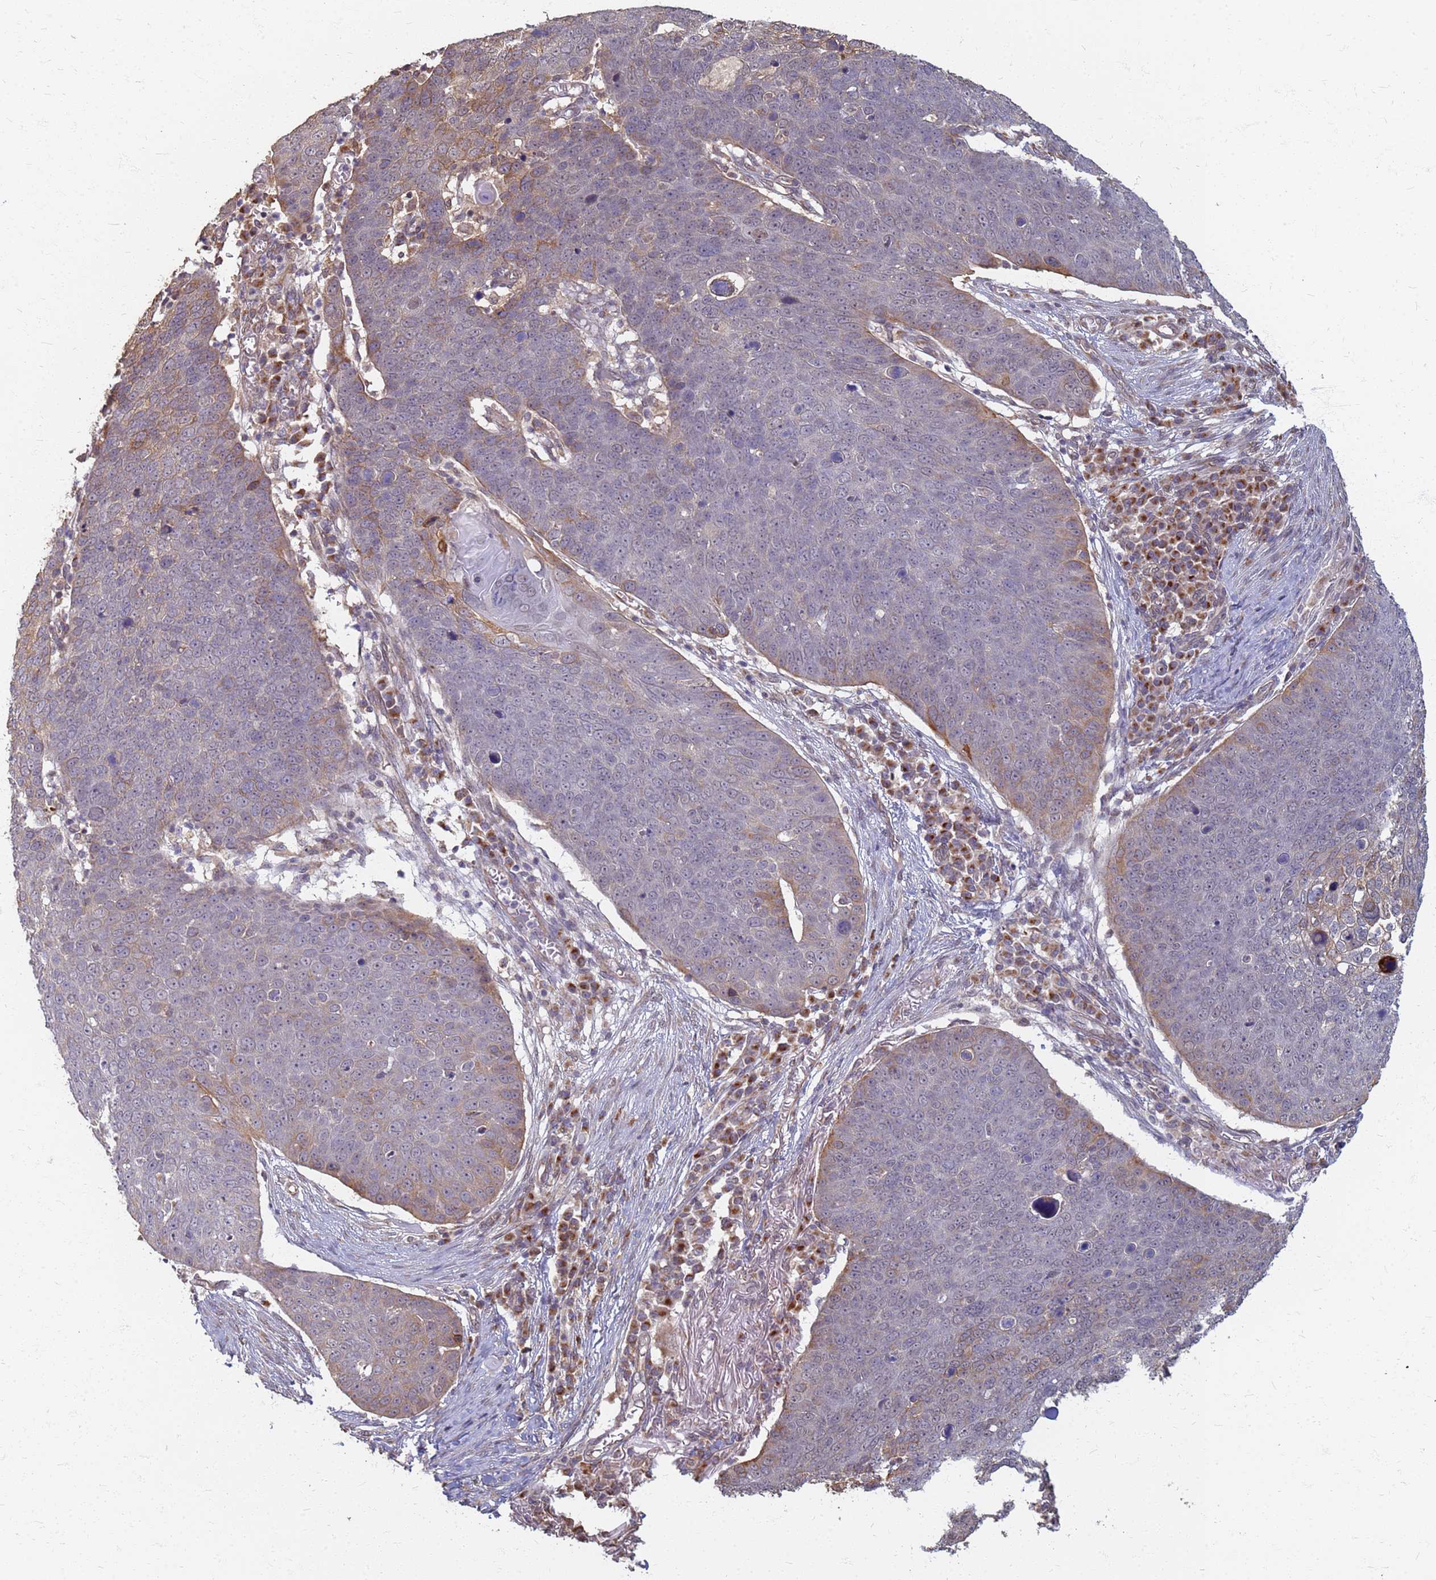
{"staining": {"intensity": "moderate", "quantity": "<25%", "location": "cytoplasmic/membranous"}, "tissue": "skin cancer", "cell_type": "Tumor cells", "image_type": "cancer", "snomed": [{"axis": "morphology", "description": "Squamous cell carcinoma, NOS"}, {"axis": "topography", "description": "Skin"}], "caption": "High-power microscopy captured an IHC photomicrograph of skin cancer (squamous cell carcinoma), revealing moderate cytoplasmic/membranous staining in approximately <25% of tumor cells.", "gene": "ITGB4", "patient": {"sex": "male", "age": 71}}